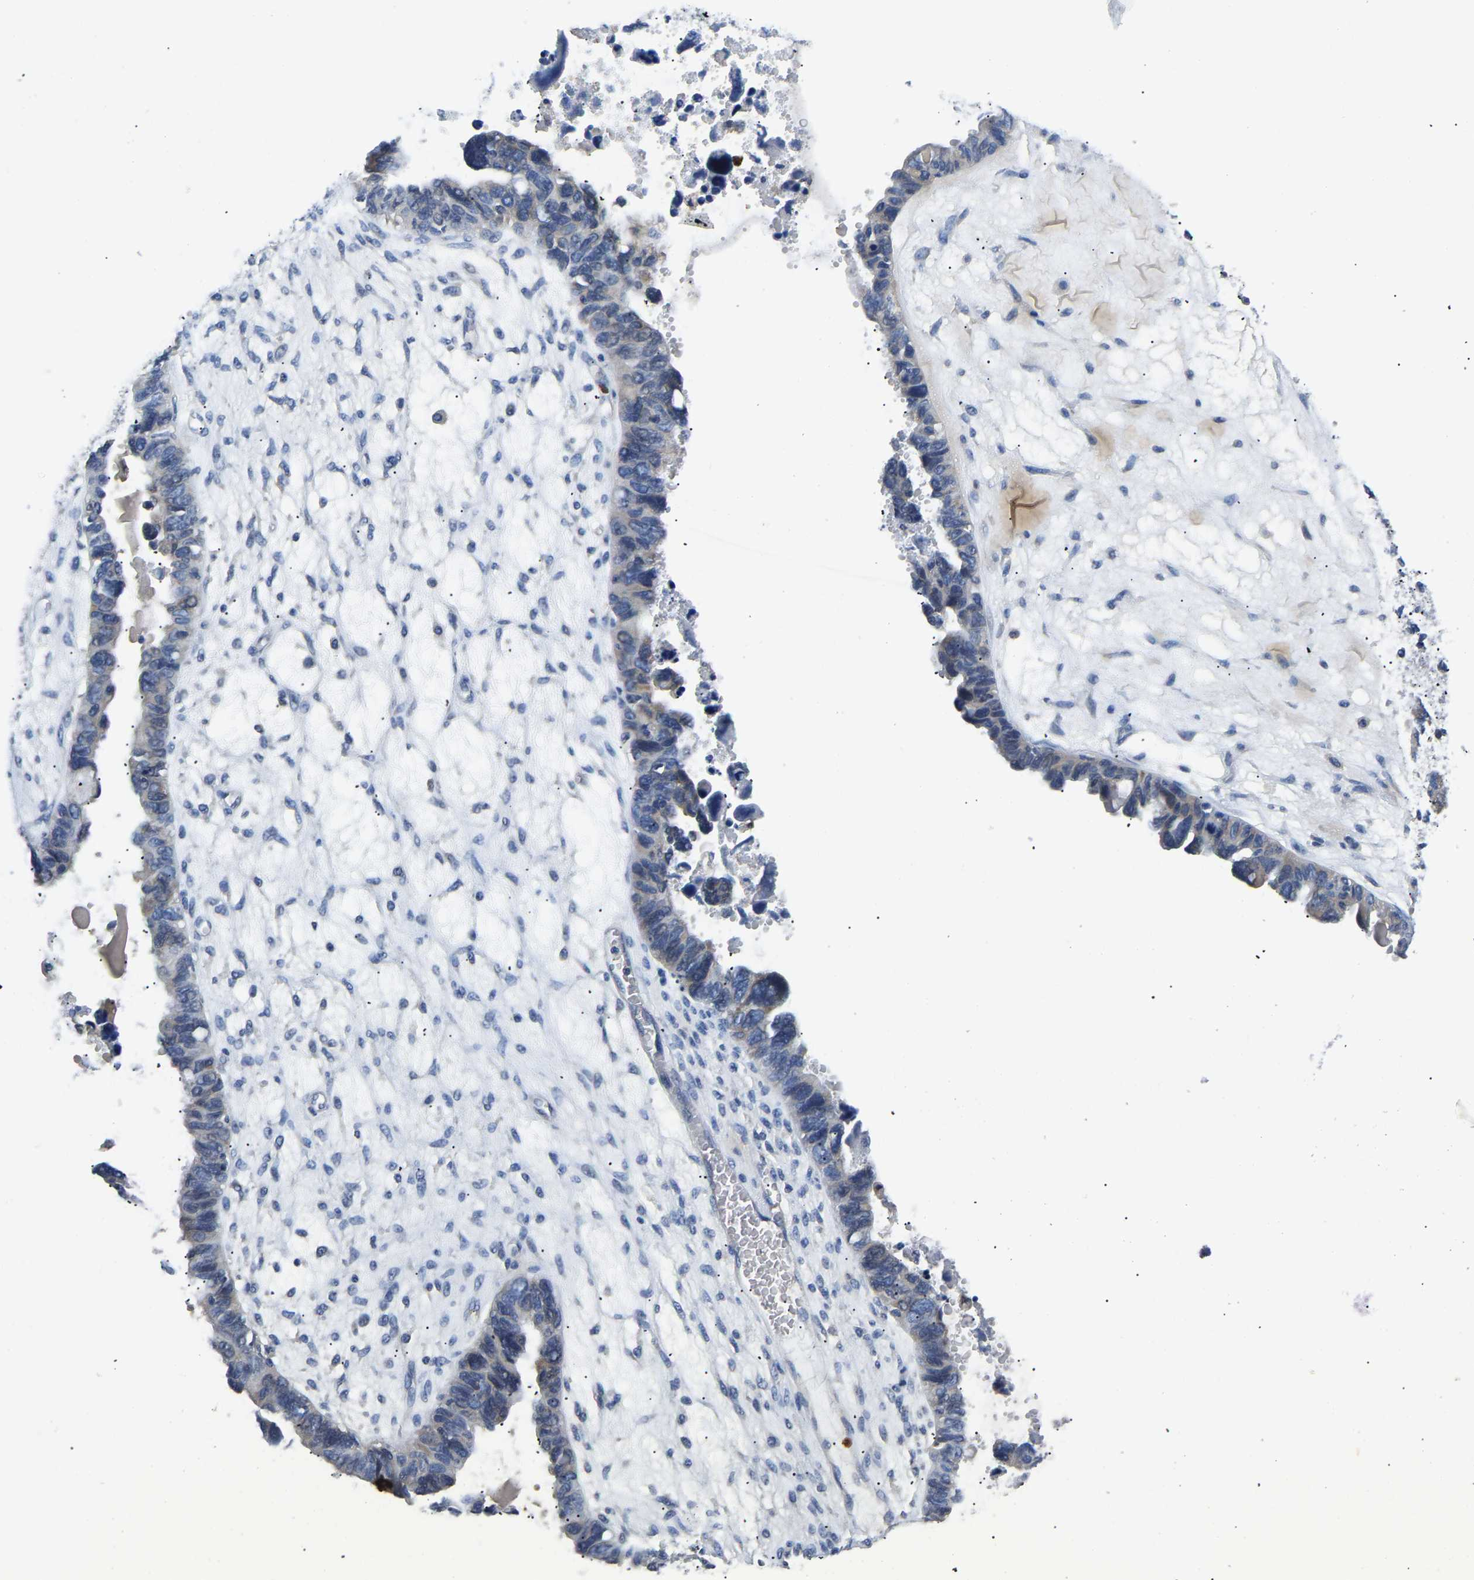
{"staining": {"intensity": "negative", "quantity": "none", "location": "none"}, "tissue": "ovarian cancer", "cell_type": "Tumor cells", "image_type": "cancer", "snomed": [{"axis": "morphology", "description": "Cystadenocarcinoma, serous, NOS"}, {"axis": "topography", "description": "Ovary"}], "caption": "Protein analysis of ovarian cancer shows no significant expression in tumor cells.", "gene": "TOR1B", "patient": {"sex": "female", "age": 79}}